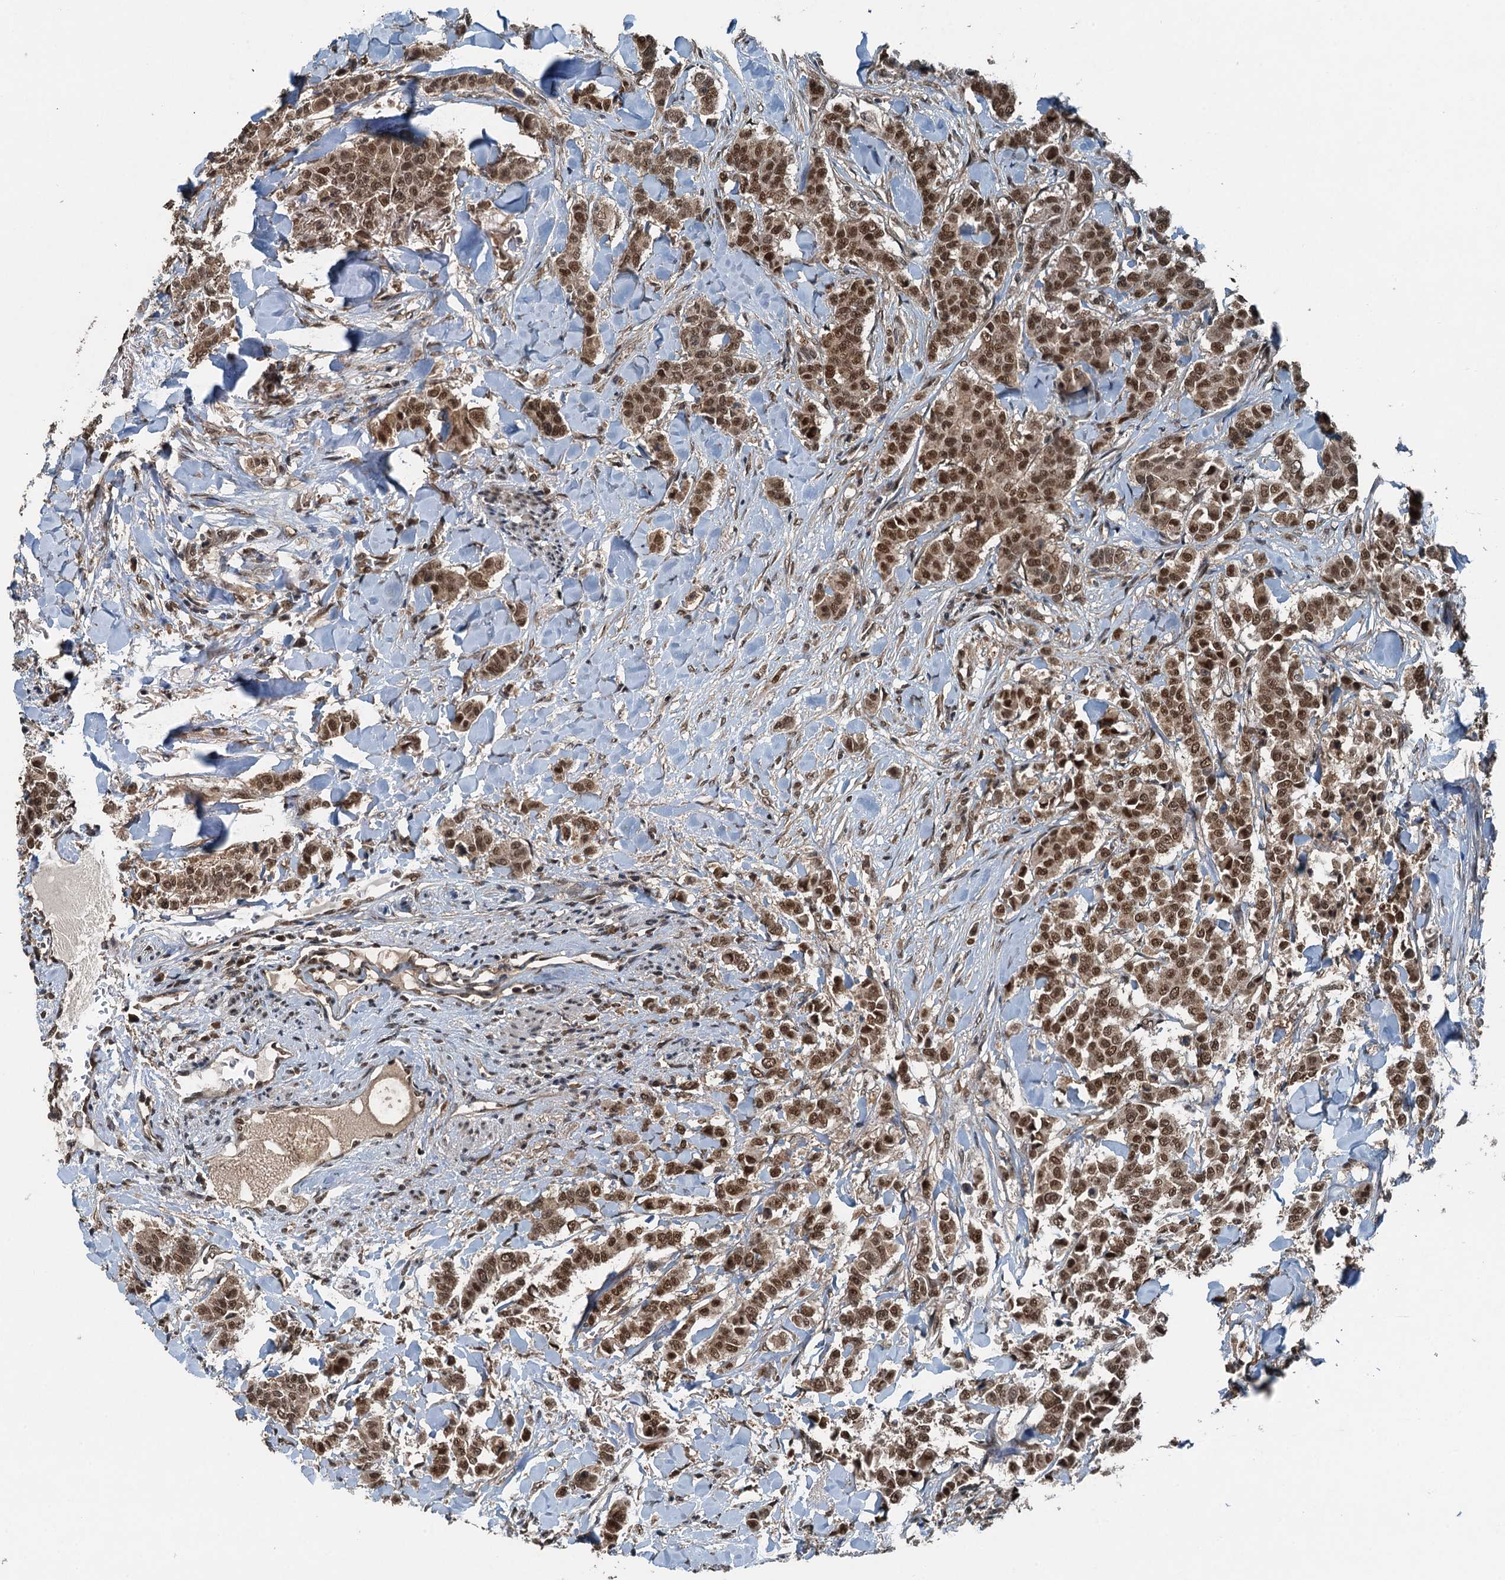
{"staining": {"intensity": "moderate", "quantity": ">75%", "location": "nuclear"}, "tissue": "breast cancer", "cell_type": "Tumor cells", "image_type": "cancer", "snomed": [{"axis": "morphology", "description": "Duct carcinoma"}, {"axis": "topography", "description": "Breast"}], "caption": "Breast invasive ductal carcinoma stained with a protein marker reveals moderate staining in tumor cells.", "gene": "UBXN6", "patient": {"sex": "female", "age": 40}}